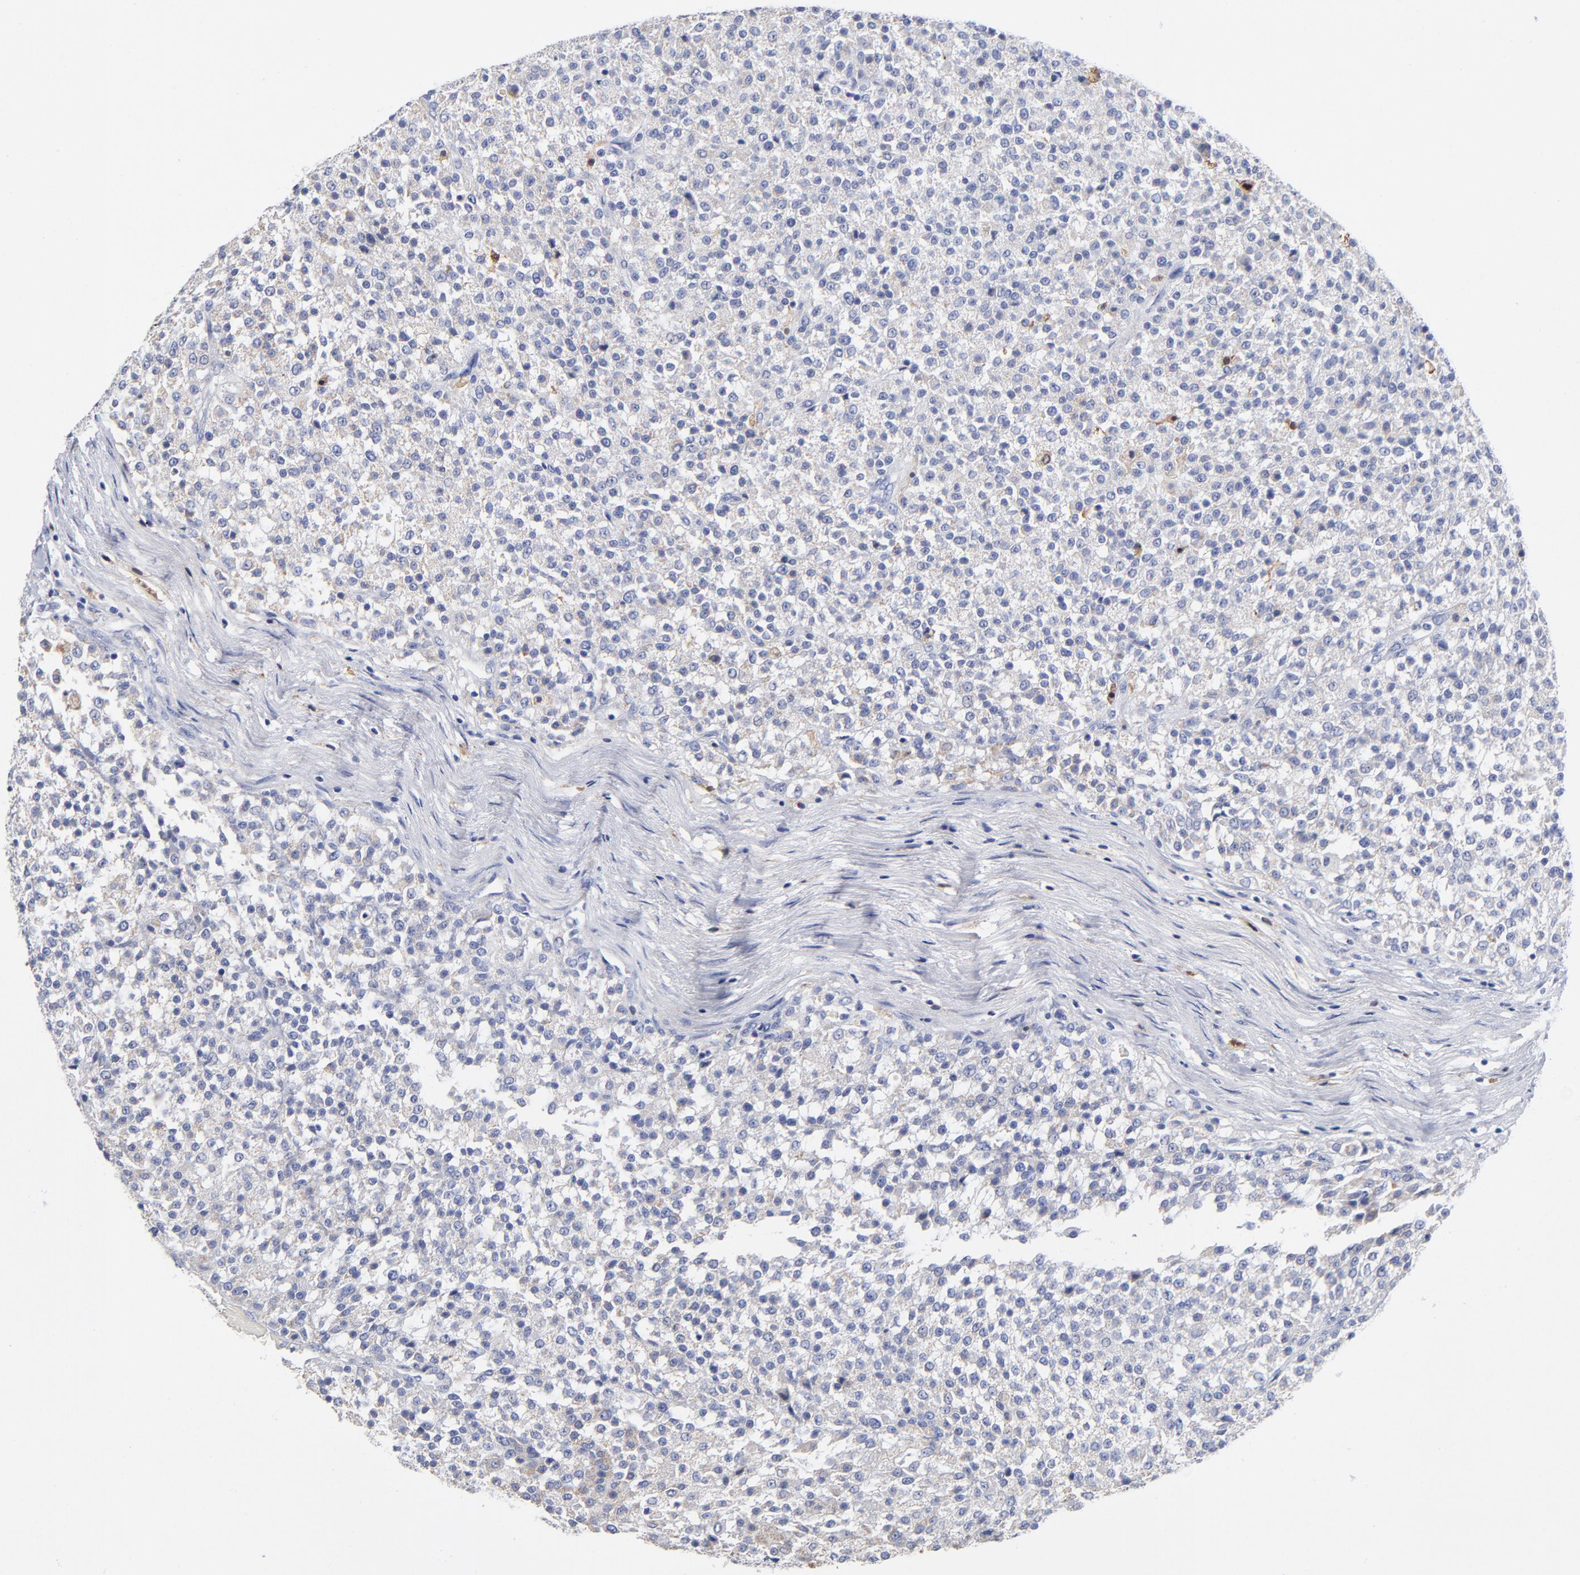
{"staining": {"intensity": "negative", "quantity": "none", "location": "none"}, "tissue": "testis cancer", "cell_type": "Tumor cells", "image_type": "cancer", "snomed": [{"axis": "morphology", "description": "Seminoma, NOS"}, {"axis": "topography", "description": "Testis"}], "caption": "High power microscopy photomicrograph of an immunohistochemistry (IHC) histopathology image of testis cancer, revealing no significant positivity in tumor cells.", "gene": "PTP4A1", "patient": {"sex": "male", "age": 59}}